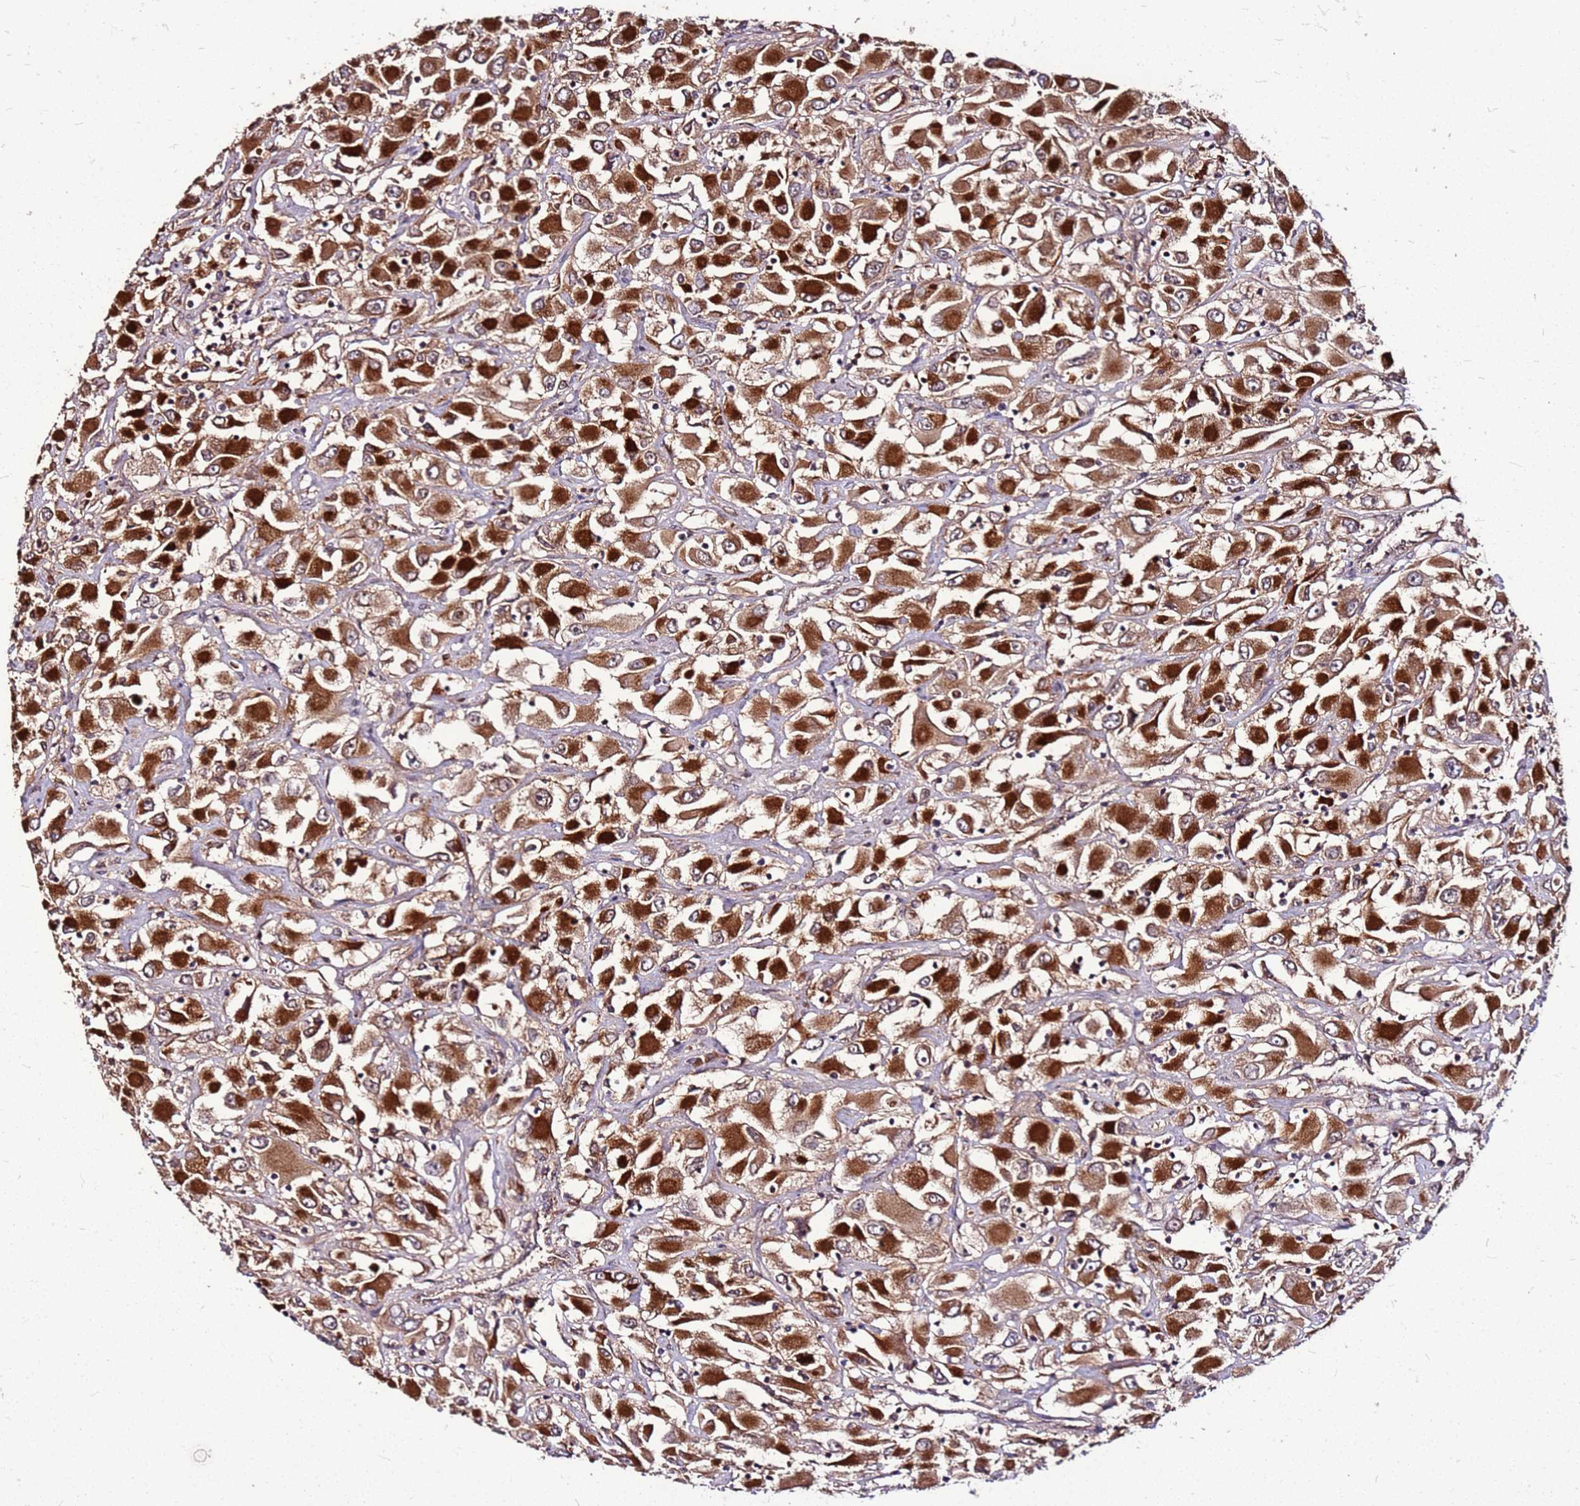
{"staining": {"intensity": "strong", "quantity": ">75%", "location": "cytoplasmic/membranous"}, "tissue": "renal cancer", "cell_type": "Tumor cells", "image_type": "cancer", "snomed": [{"axis": "morphology", "description": "Adenocarcinoma, NOS"}, {"axis": "topography", "description": "Kidney"}], "caption": "Renal cancer (adenocarcinoma) was stained to show a protein in brown. There is high levels of strong cytoplasmic/membranous positivity in approximately >75% of tumor cells.", "gene": "LYPLAL1", "patient": {"sex": "female", "age": 52}}